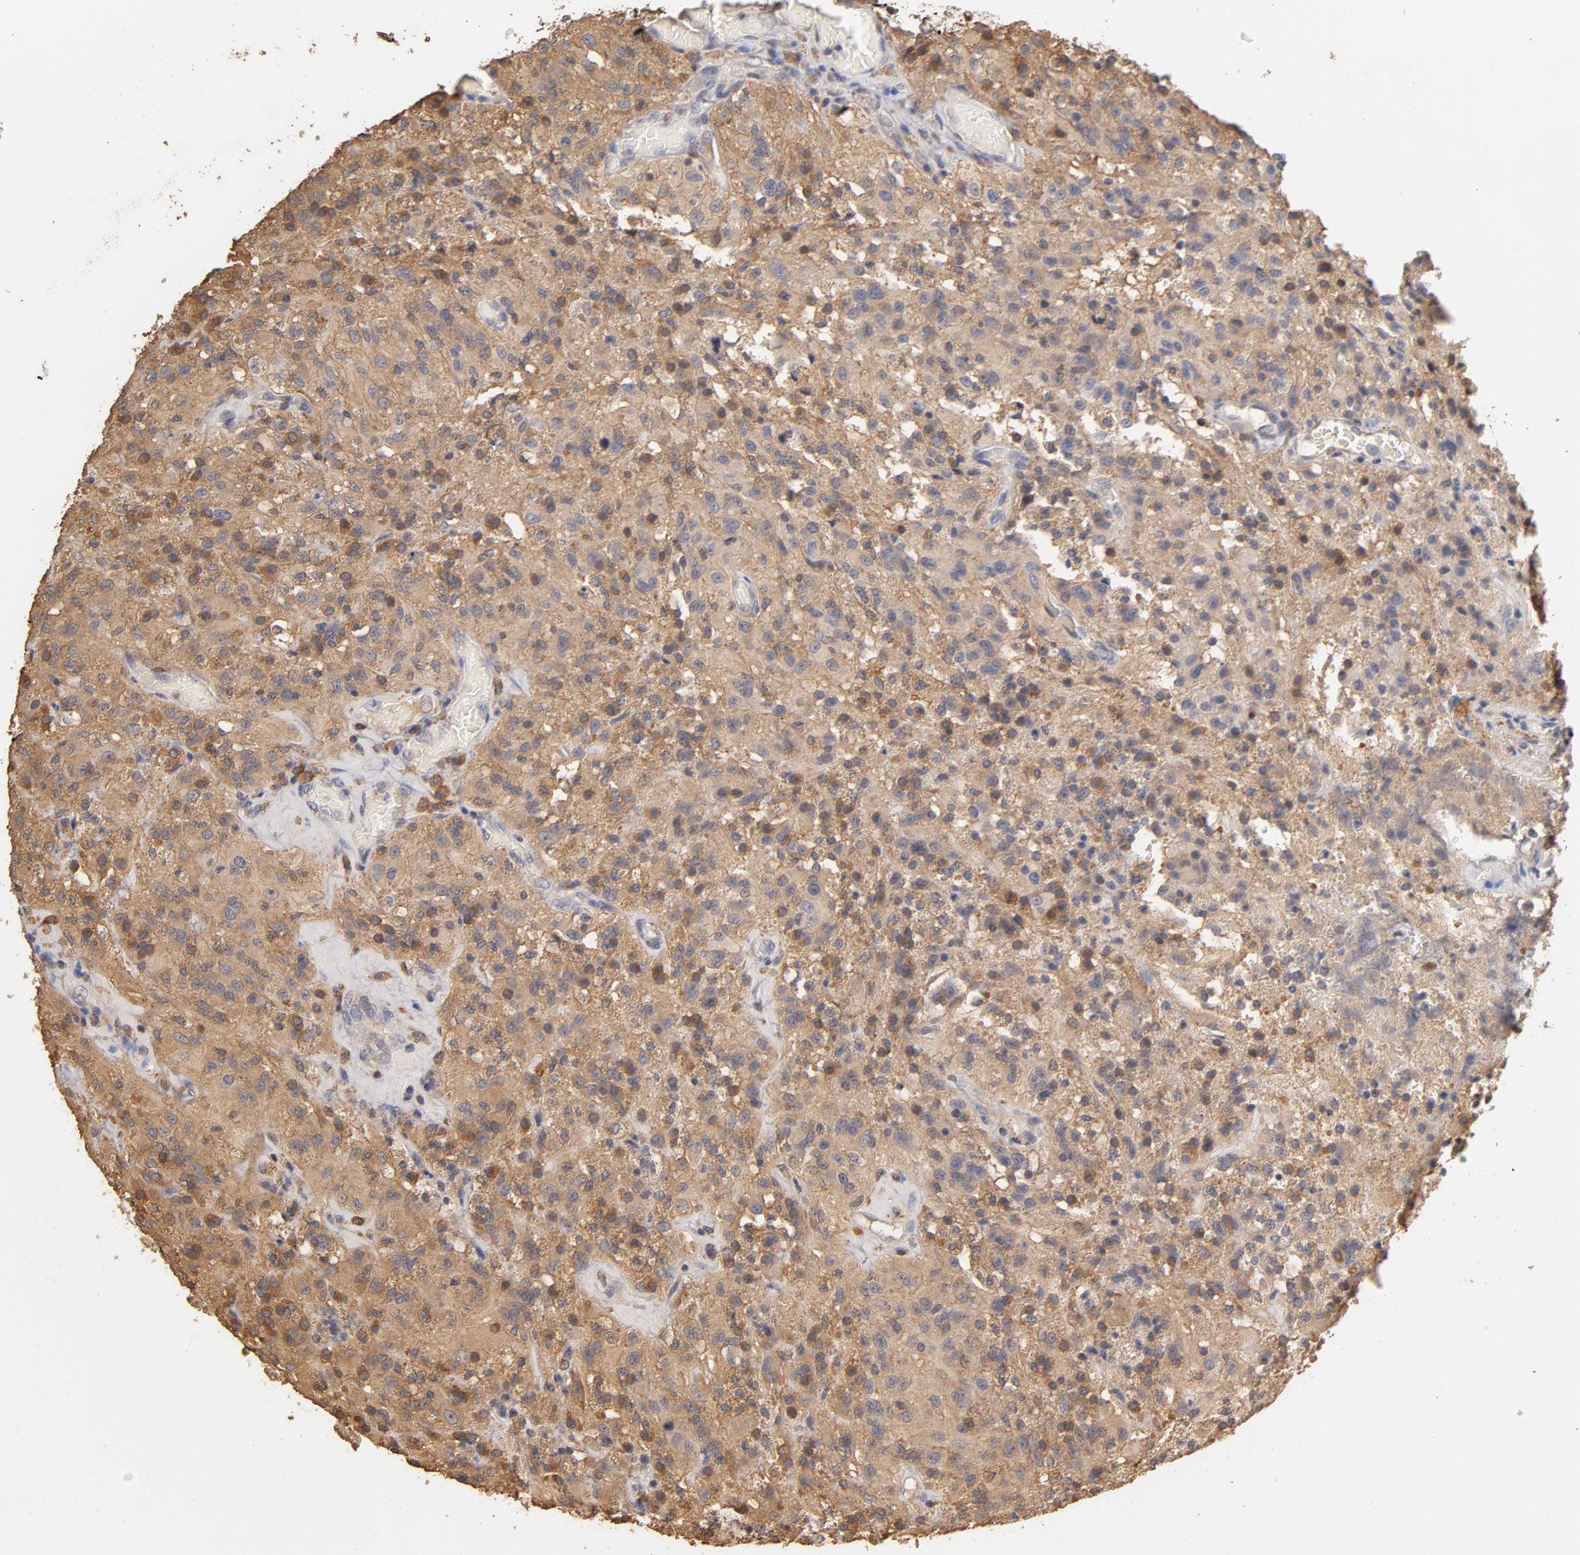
{"staining": {"intensity": "moderate", "quantity": ">75%", "location": "cytoplasmic/membranous"}, "tissue": "glioma", "cell_type": "Tumor cells", "image_type": "cancer", "snomed": [{"axis": "morphology", "description": "Normal tissue, NOS"}, {"axis": "morphology", "description": "Glioma, malignant, High grade"}, {"axis": "topography", "description": "Cerebral cortex"}], "caption": "Tumor cells show medium levels of moderate cytoplasmic/membranous expression in approximately >75% of cells in malignant glioma (high-grade). (IHC, brightfield microscopy, high magnification).", "gene": "VSIG4", "patient": {"sex": "male", "age": 56}}